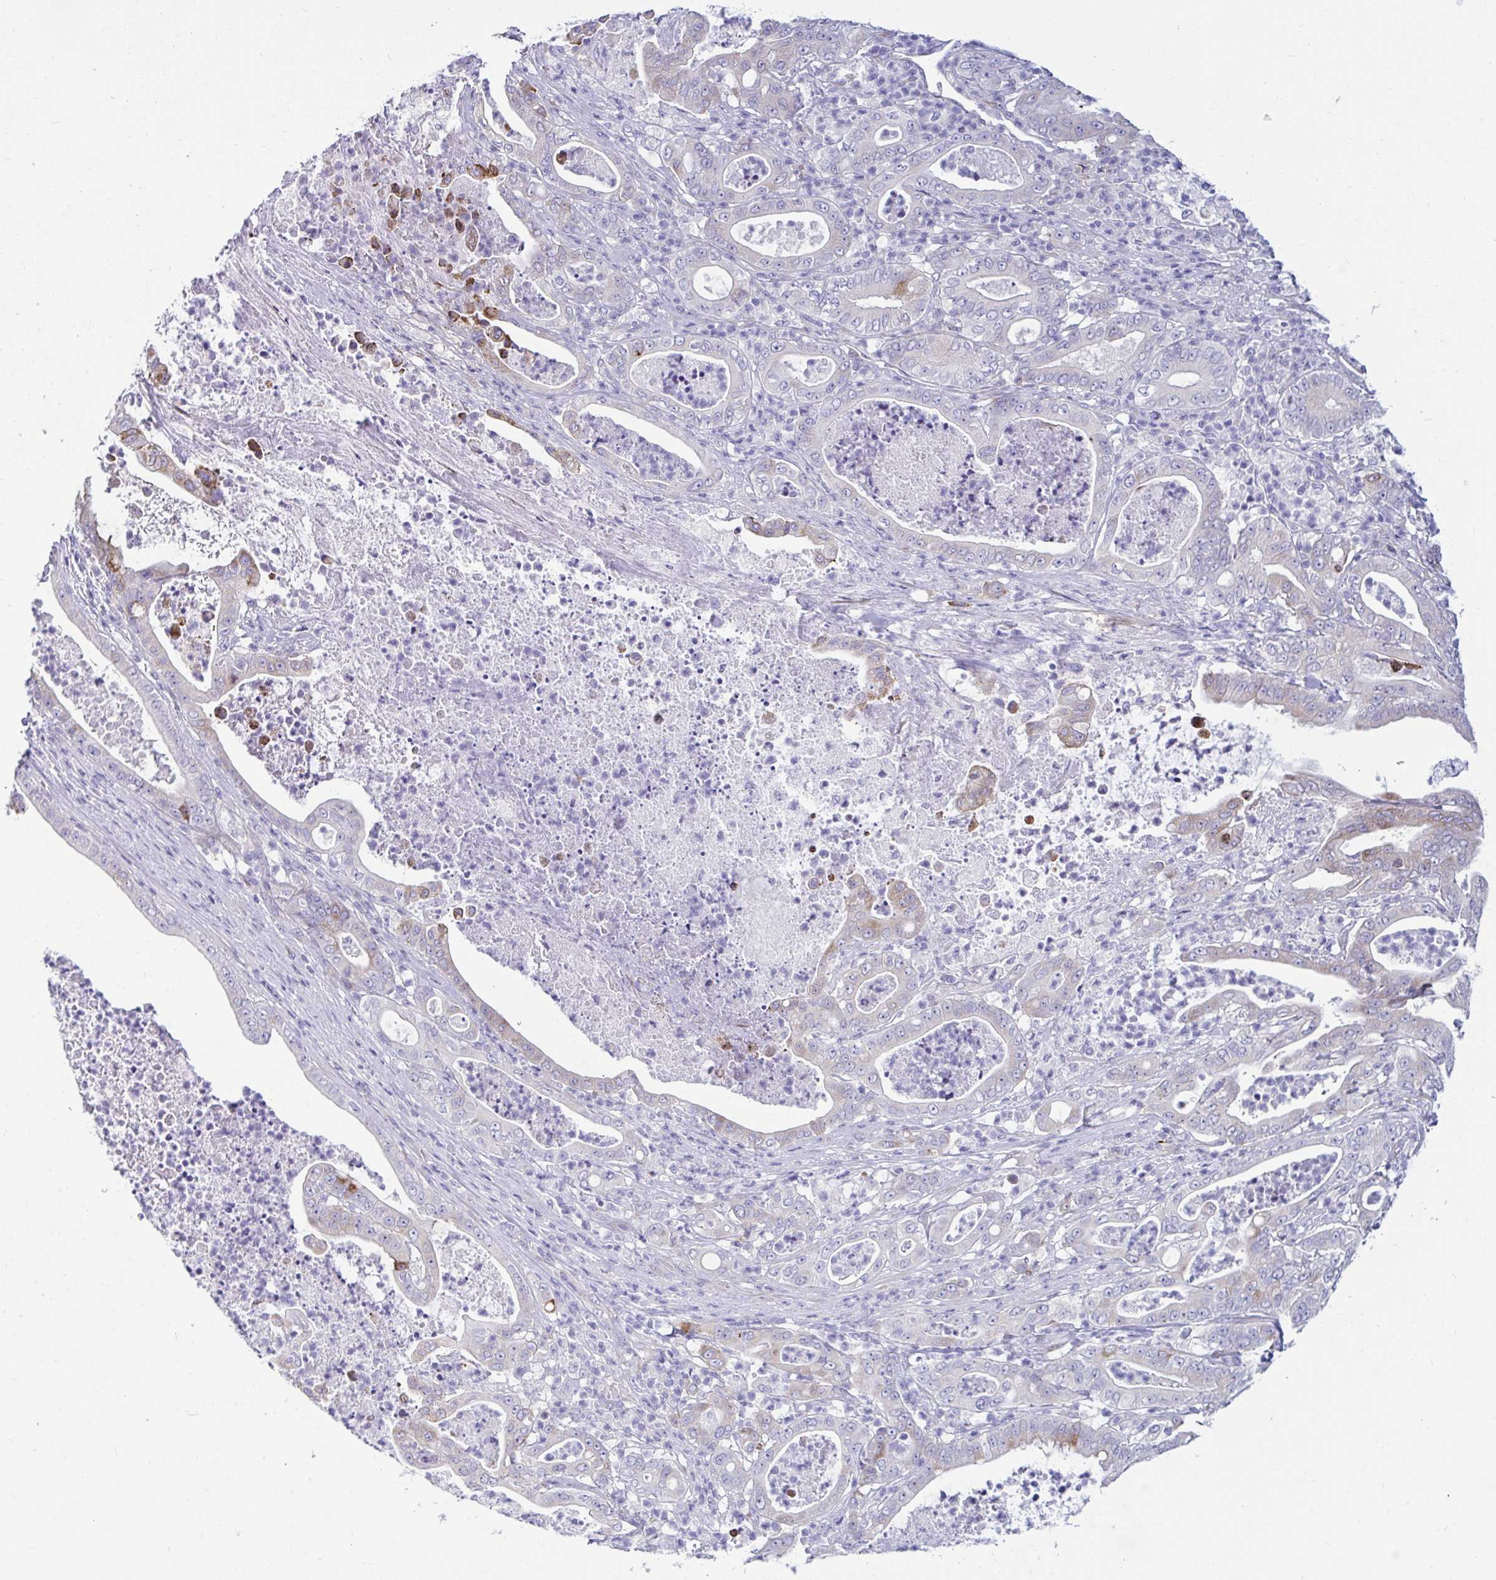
{"staining": {"intensity": "moderate", "quantity": "<25%", "location": "cytoplasmic/membranous"}, "tissue": "pancreatic cancer", "cell_type": "Tumor cells", "image_type": "cancer", "snomed": [{"axis": "morphology", "description": "Adenocarcinoma, NOS"}, {"axis": "topography", "description": "Pancreas"}], "caption": "Immunohistochemistry photomicrograph of neoplastic tissue: human pancreatic cancer stained using immunohistochemistry (IHC) reveals low levels of moderate protein expression localized specifically in the cytoplasmic/membranous of tumor cells, appearing as a cytoplasmic/membranous brown color.", "gene": "TFPI2", "patient": {"sex": "male", "age": 71}}